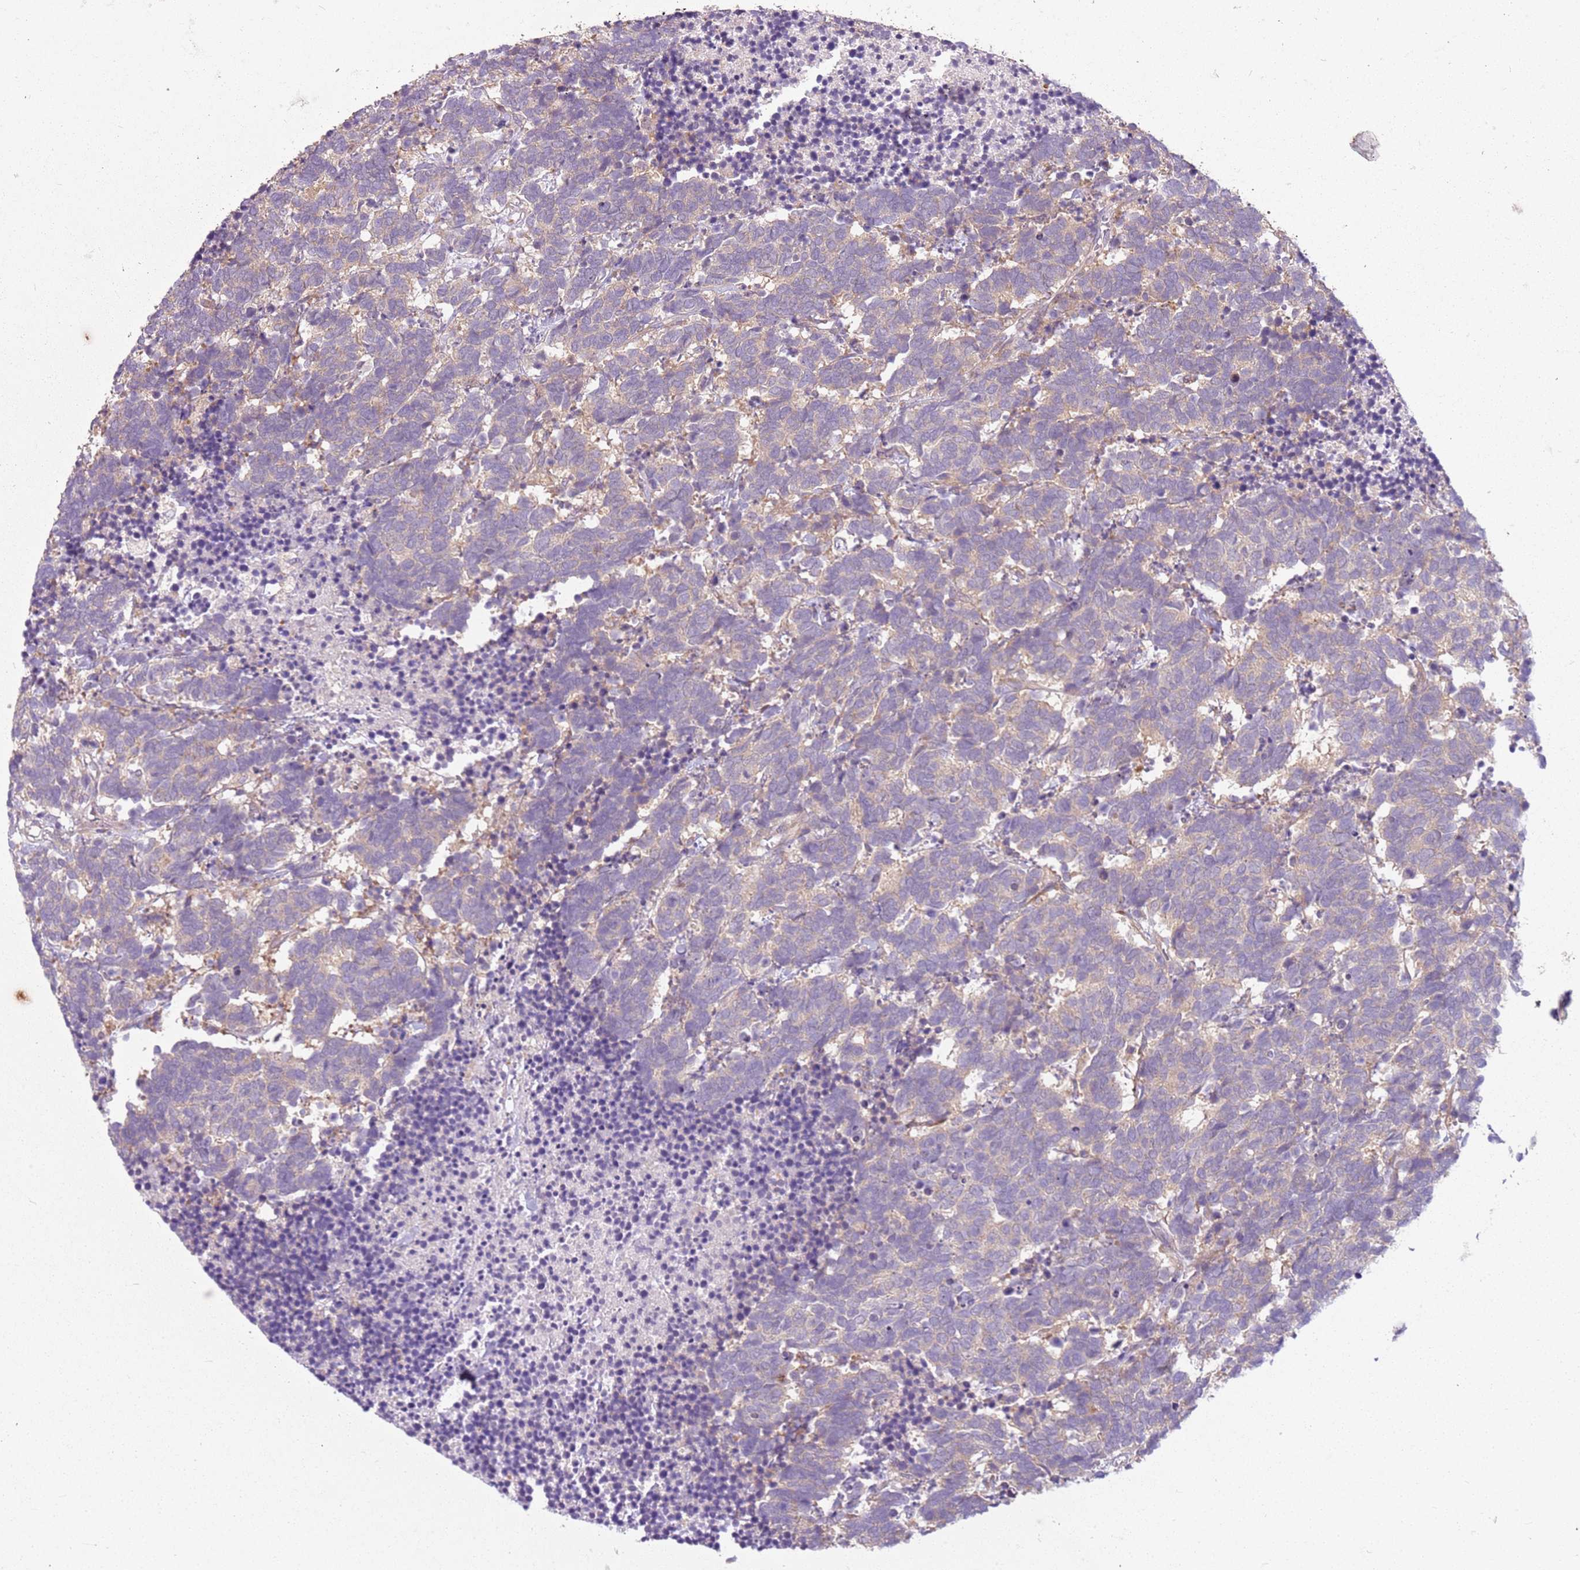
{"staining": {"intensity": "weak", "quantity": "25%-75%", "location": "cytoplasmic/membranous"}, "tissue": "carcinoid", "cell_type": "Tumor cells", "image_type": "cancer", "snomed": [{"axis": "morphology", "description": "Carcinoma, NOS"}, {"axis": "morphology", "description": "Carcinoid, malignant, NOS"}, {"axis": "topography", "description": "Prostate"}], "caption": "This photomicrograph displays carcinoid stained with IHC to label a protein in brown. The cytoplasmic/membranous of tumor cells show weak positivity for the protein. Nuclei are counter-stained blue.", "gene": "RPS28", "patient": {"sex": "male", "age": 57}}